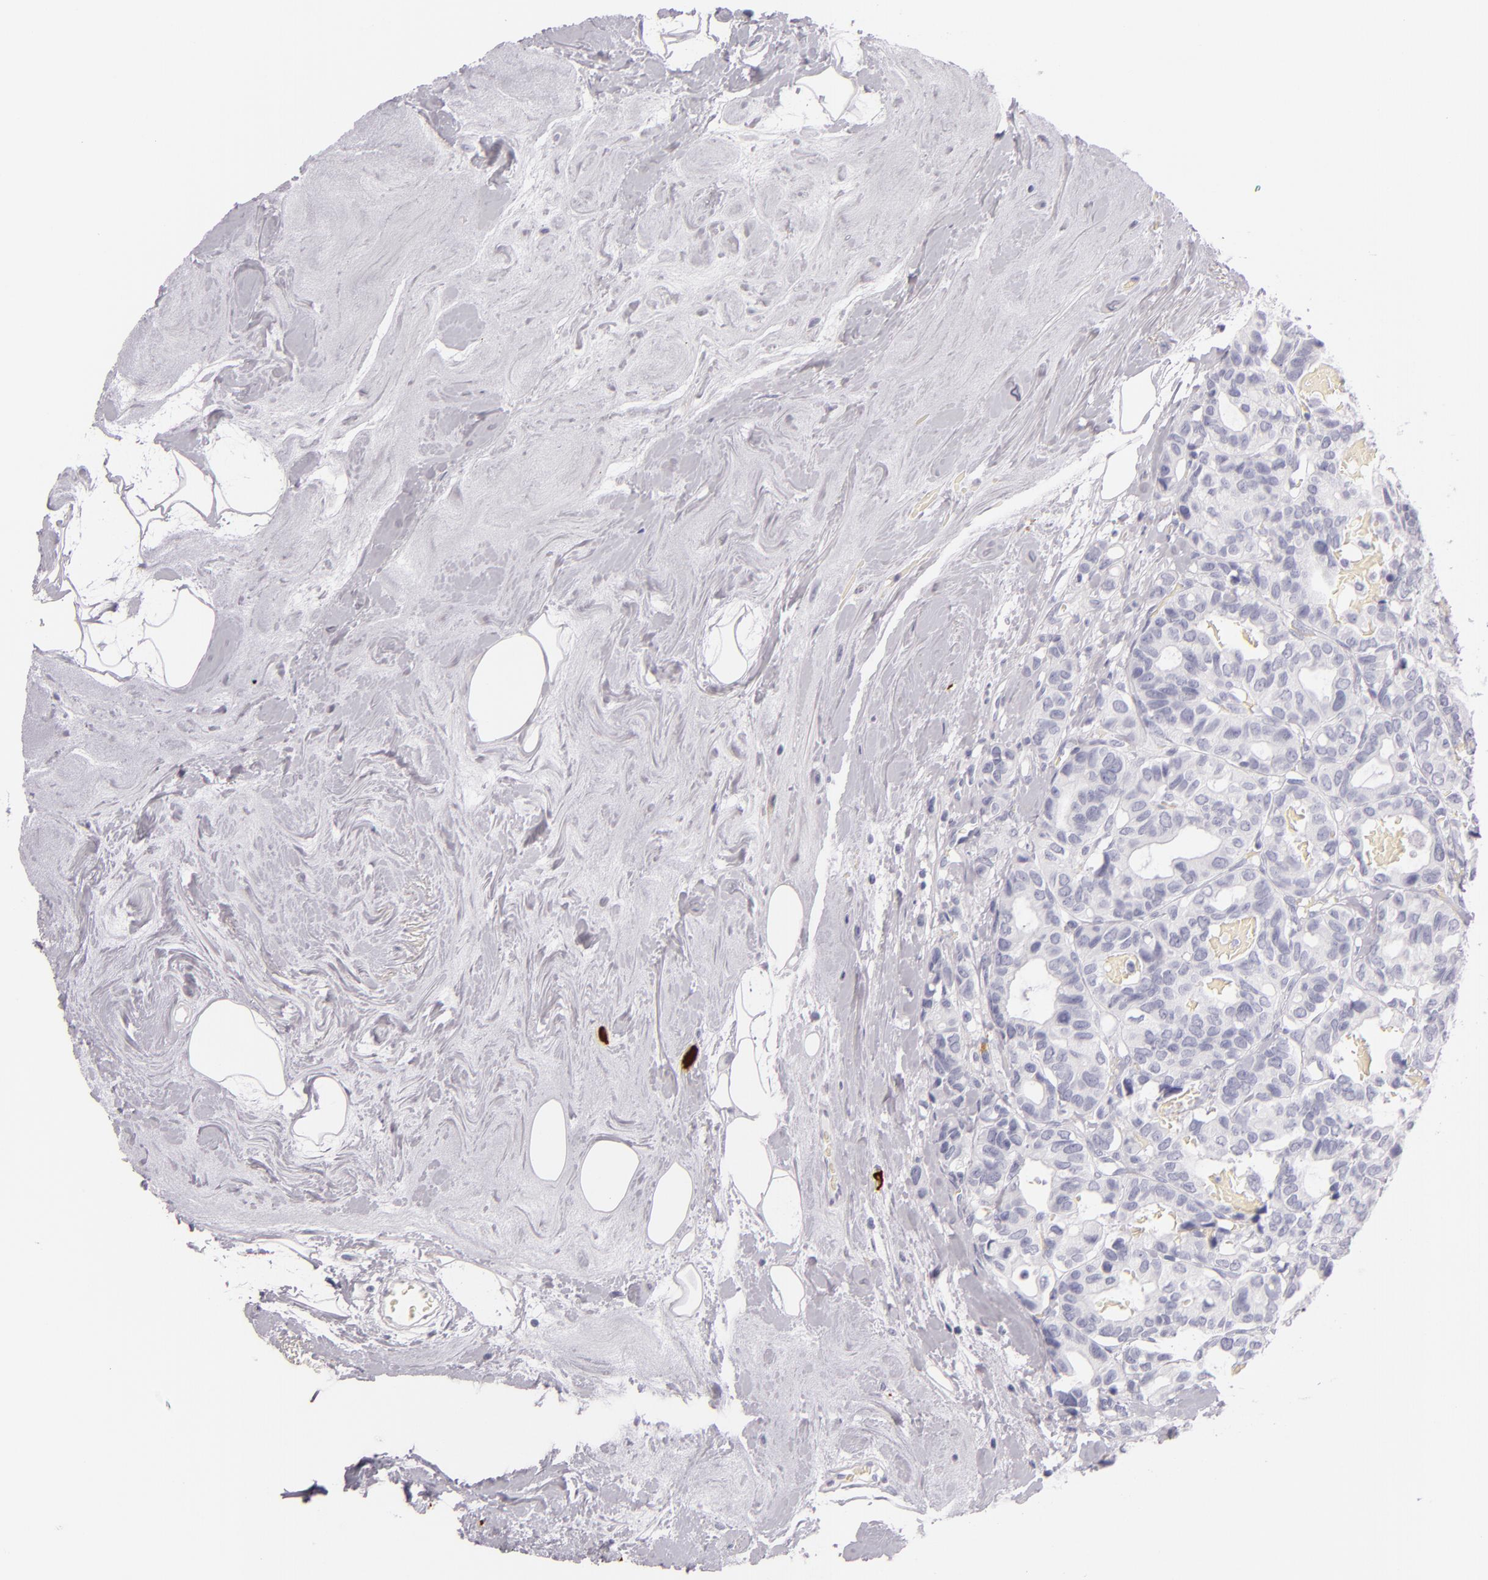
{"staining": {"intensity": "negative", "quantity": "none", "location": "none"}, "tissue": "breast cancer", "cell_type": "Tumor cells", "image_type": "cancer", "snomed": [{"axis": "morphology", "description": "Duct carcinoma"}, {"axis": "topography", "description": "Breast"}], "caption": "Immunohistochemistry of human infiltrating ductal carcinoma (breast) reveals no staining in tumor cells.", "gene": "TPSD1", "patient": {"sex": "female", "age": 69}}